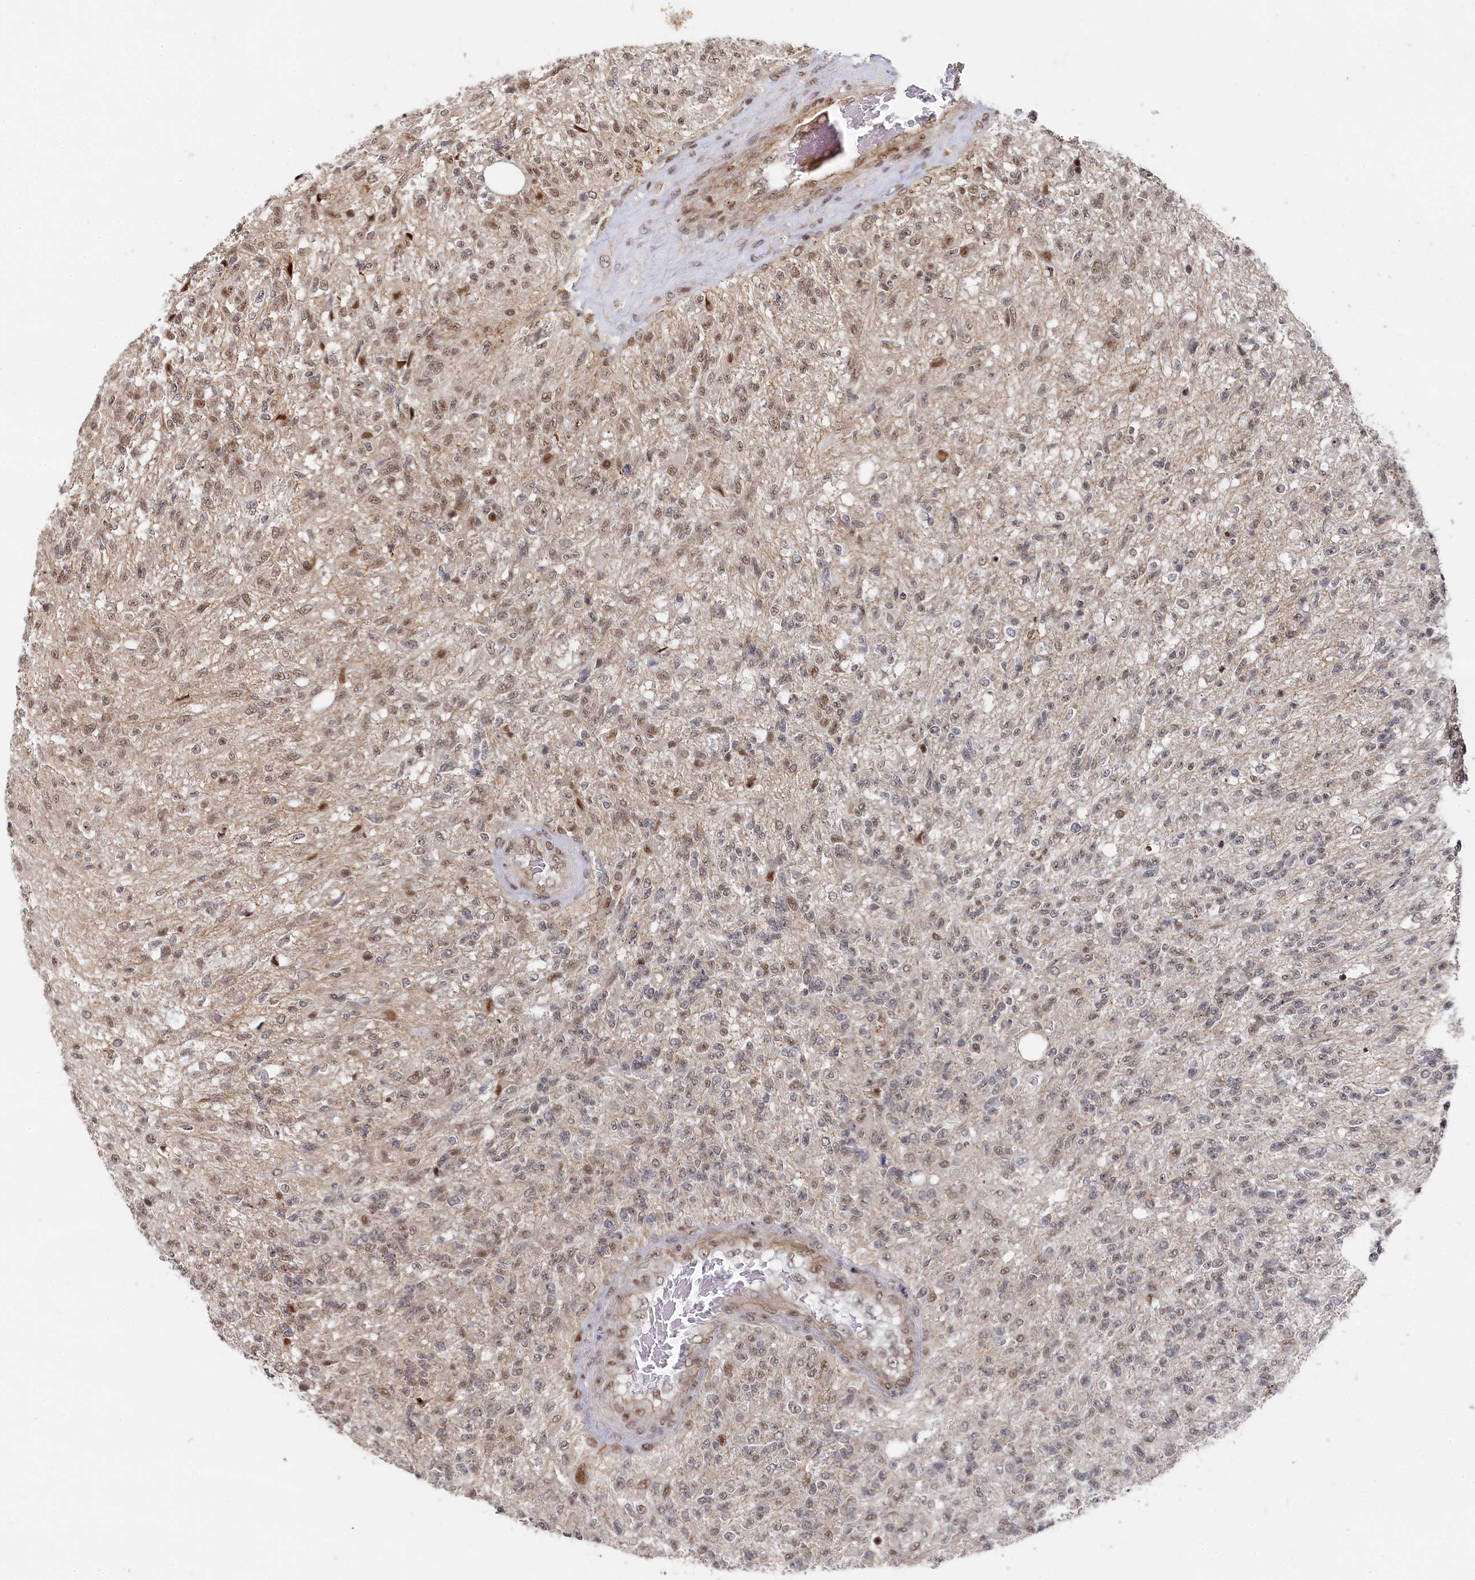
{"staining": {"intensity": "moderate", "quantity": "<25%", "location": "nuclear"}, "tissue": "glioma", "cell_type": "Tumor cells", "image_type": "cancer", "snomed": [{"axis": "morphology", "description": "Glioma, malignant, High grade"}, {"axis": "topography", "description": "Brain"}], "caption": "Immunohistochemistry (IHC) of malignant high-grade glioma displays low levels of moderate nuclear expression in about <25% of tumor cells.", "gene": "BUB3", "patient": {"sex": "male", "age": 56}}